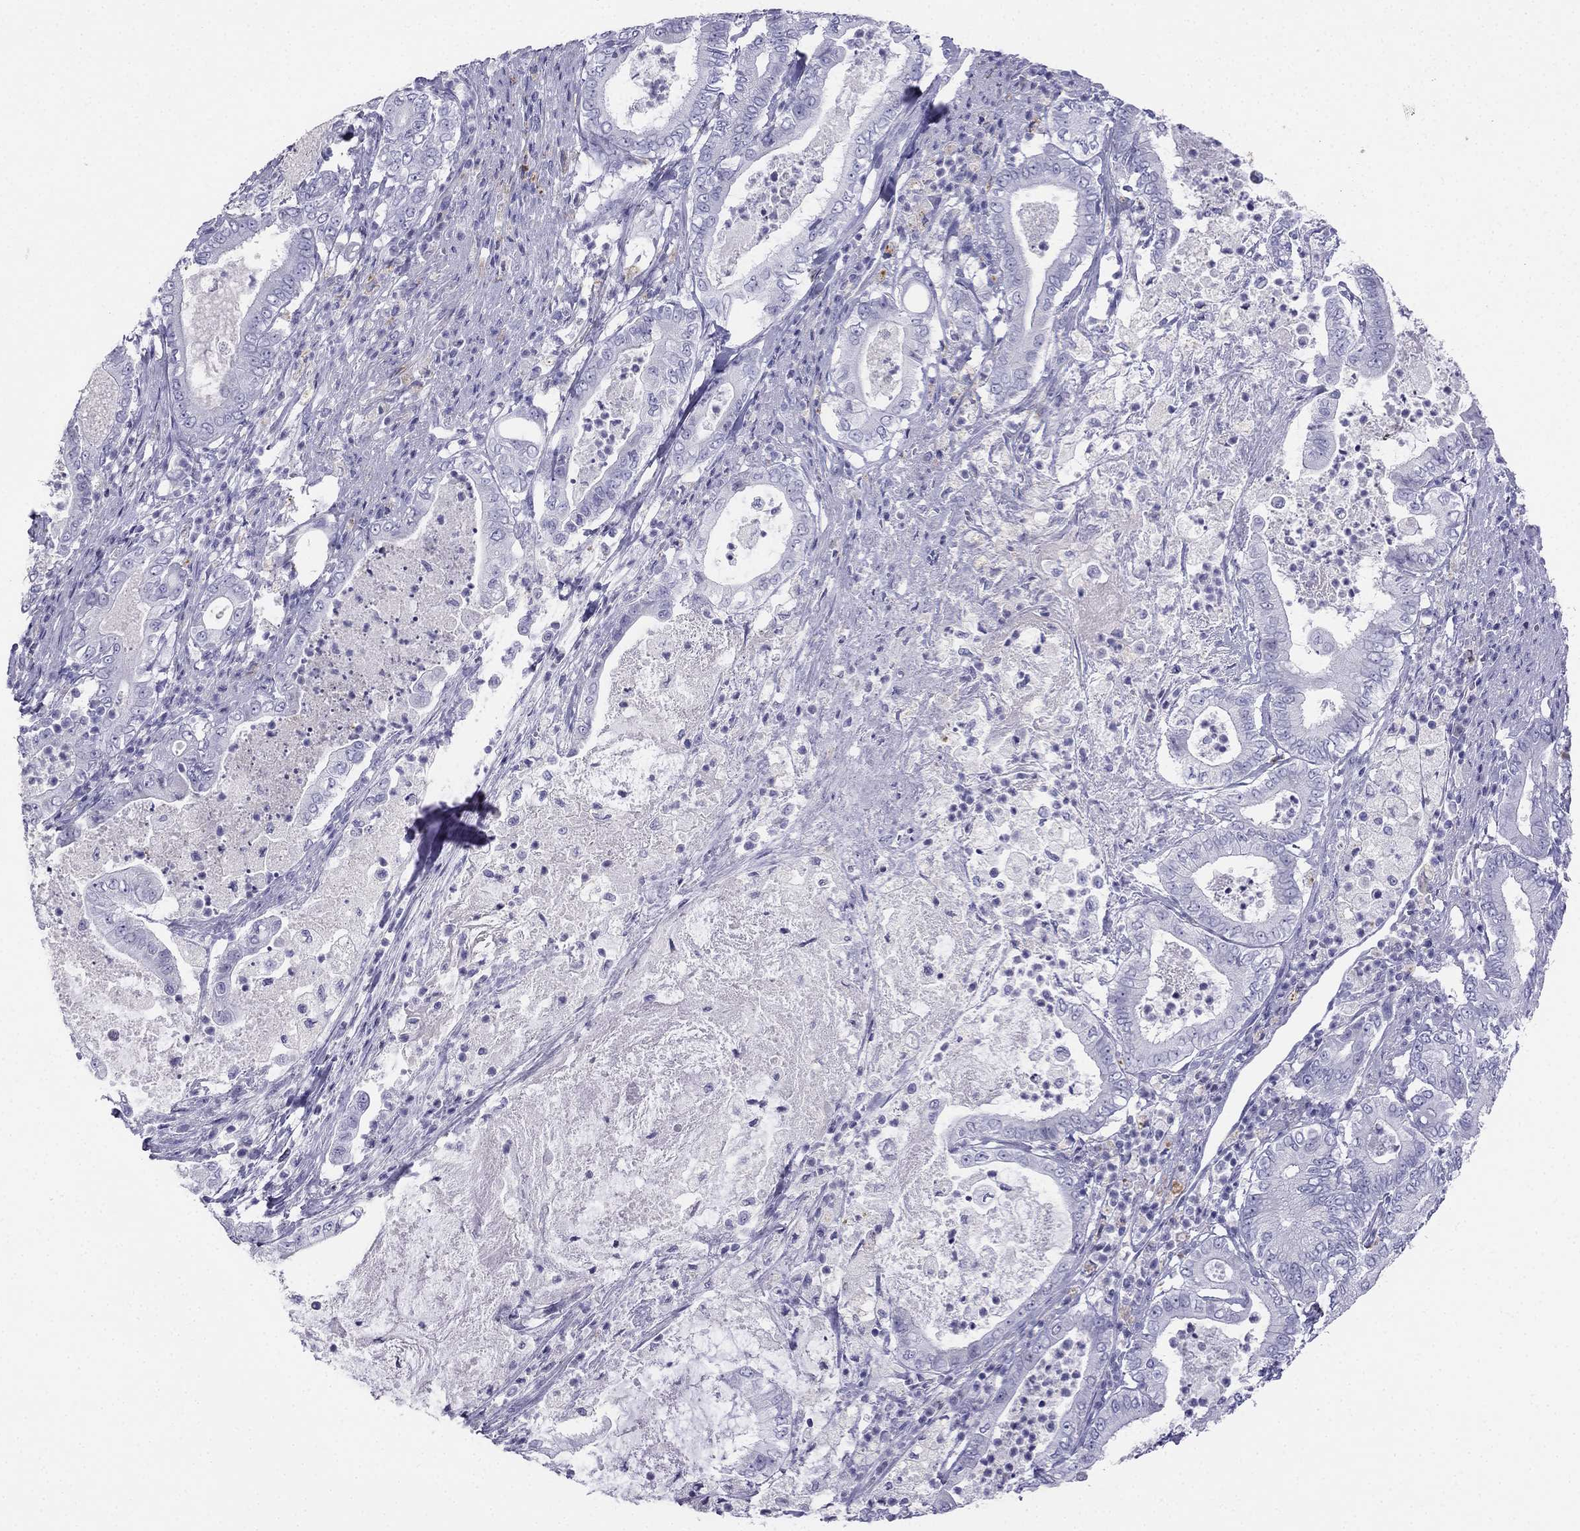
{"staining": {"intensity": "negative", "quantity": "none", "location": "none"}, "tissue": "pancreatic cancer", "cell_type": "Tumor cells", "image_type": "cancer", "snomed": [{"axis": "morphology", "description": "Adenocarcinoma, NOS"}, {"axis": "topography", "description": "Pancreas"}], "caption": "Tumor cells are negative for protein expression in human pancreatic cancer (adenocarcinoma).", "gene": "ALOXE3", "patient": {"sex": "male", "age": 71}}